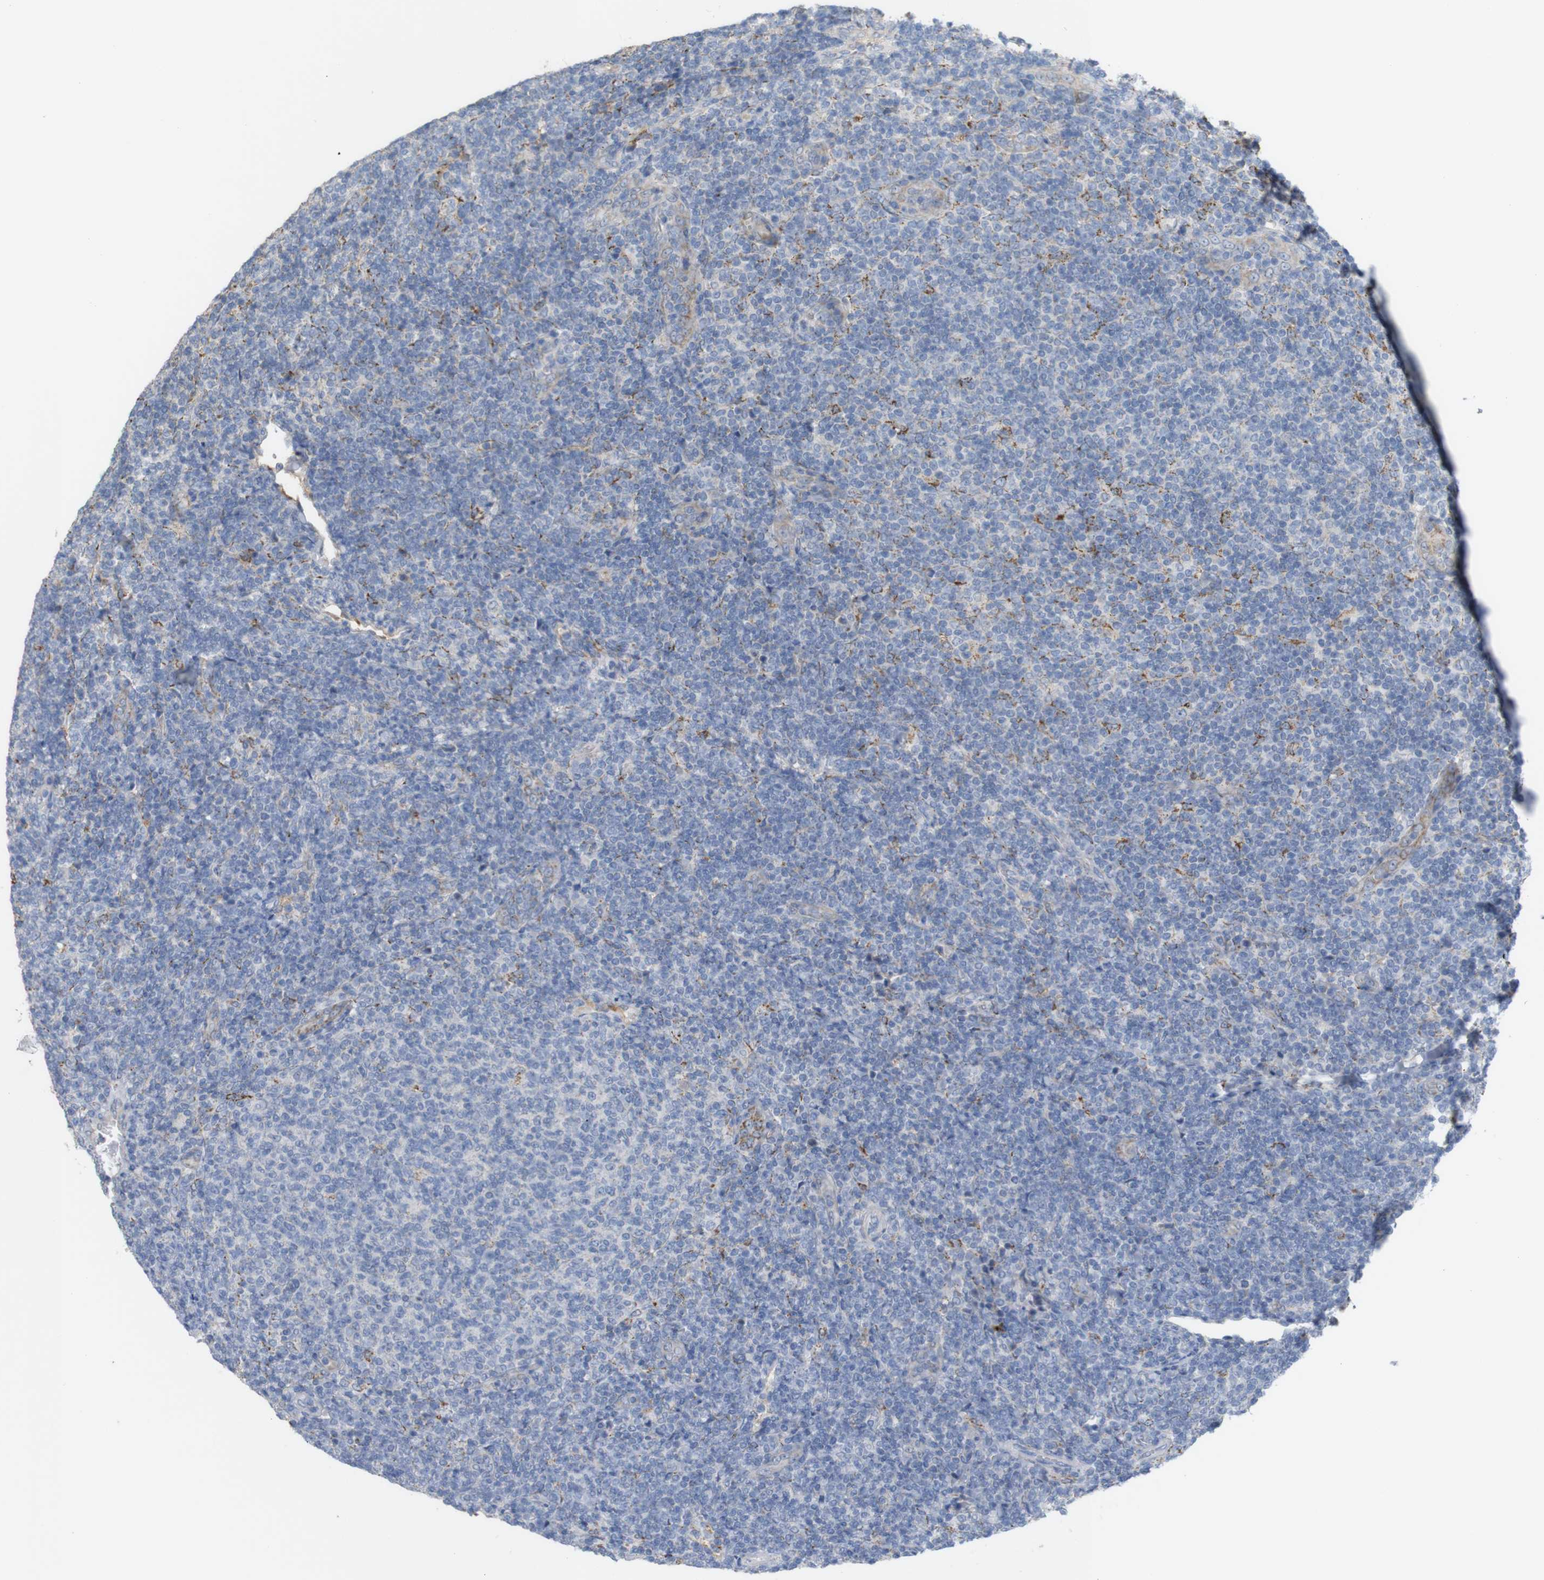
{"staining": {"intensity": "negative", "quantity": "none", "location": "none"}, "tissue": "lymphoma", "cell_type": "Tumor cells", "image_type": "cancer", "snomed": [{"axis": "morphology", "description": "Malignant lymphoma, non-Hodgkin's type, Low grade"}, {"axis": "topography", "description": "Lymph node"}], "caption": "Low-grade malignant lymphoma, non-Hodgkin's type was stained to show a protein in brown. There is no significant staining in tumor cells.", "gene": "PTPRR", "patient": {"sex": "male", "age": 66}}